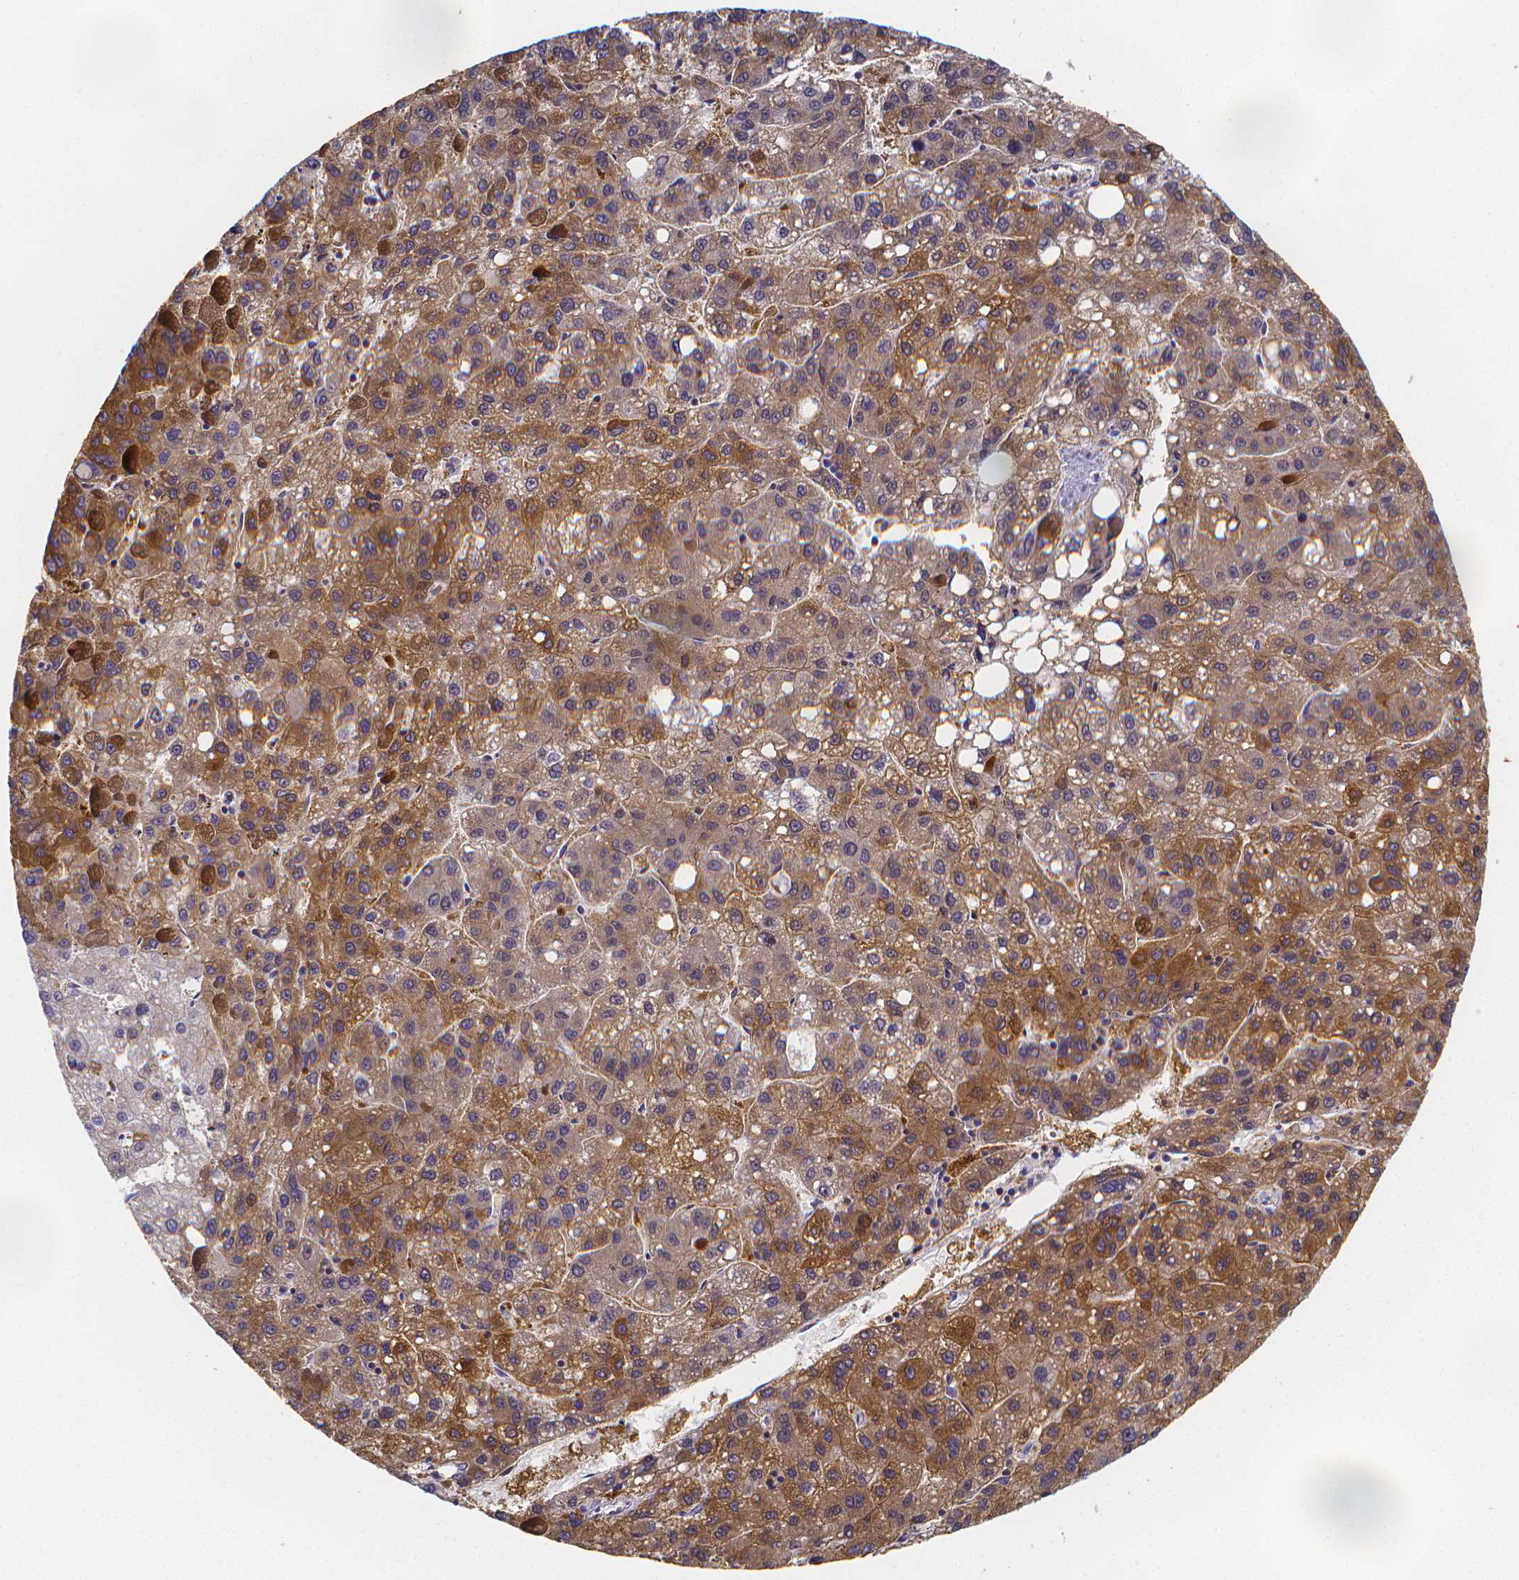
{"staining": {"intensity": "strong", "quantity": "25%-75%", "location": "cytoplasmic/membranous"}, "tissue": "liver cancer", "cell_type": "Tumor cells", "image_type": "cancer", "snomed": [{"axis": "morphology", "description": "Carcinoma, Hepatocellular, NOS"}, {"axis": "topography", "description": "Liver"}], "caption": "IHC of liver cancer displays high levels of strong cytoplasmic/membranous staining in approximately 25%-75% of tumor cells.", "gene": "PAH", "patient": {"sex": "female", "age": 82}}